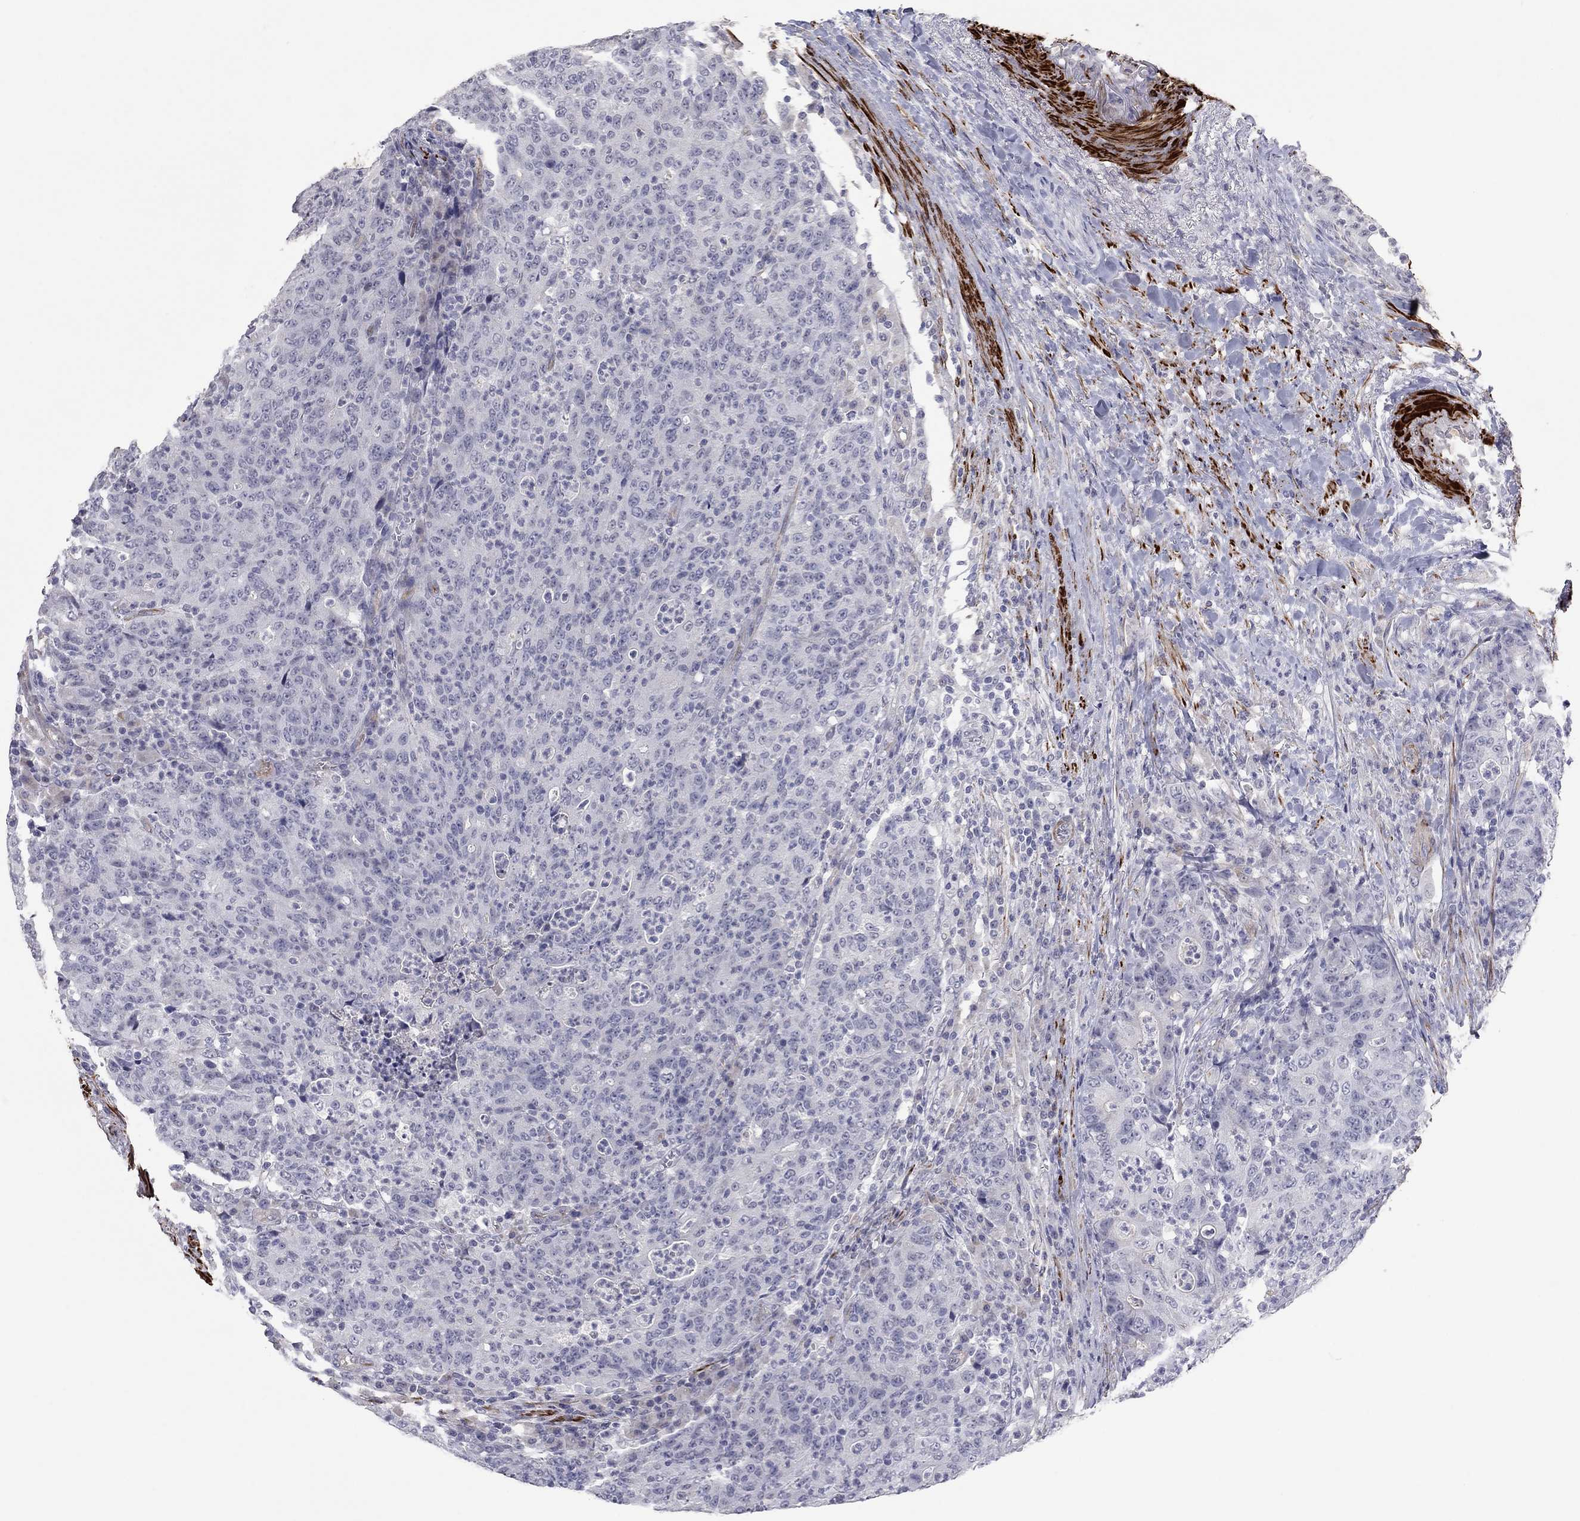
{"staining": {"intensity": "negative", "quantity": "none", "location": "none"}, "tissue": "colorectal cancer", "cell_type": "Tumor cells", "image_type": "cancer", "snomed": [{"axis": "morphology", "description": "Adenocarcinoma, NOS"}, {"axis": "topography", "description": "Colon"}], "caption": "High power microscopy histopathology image of an IHC micrograph of colorectal cancer (adenocarcinoma), revealing no significant expression in tumor cells. Nuclei are stained in blue.", "gene": "IP6K3", "patient": {"sex": "male", "age": 70}}